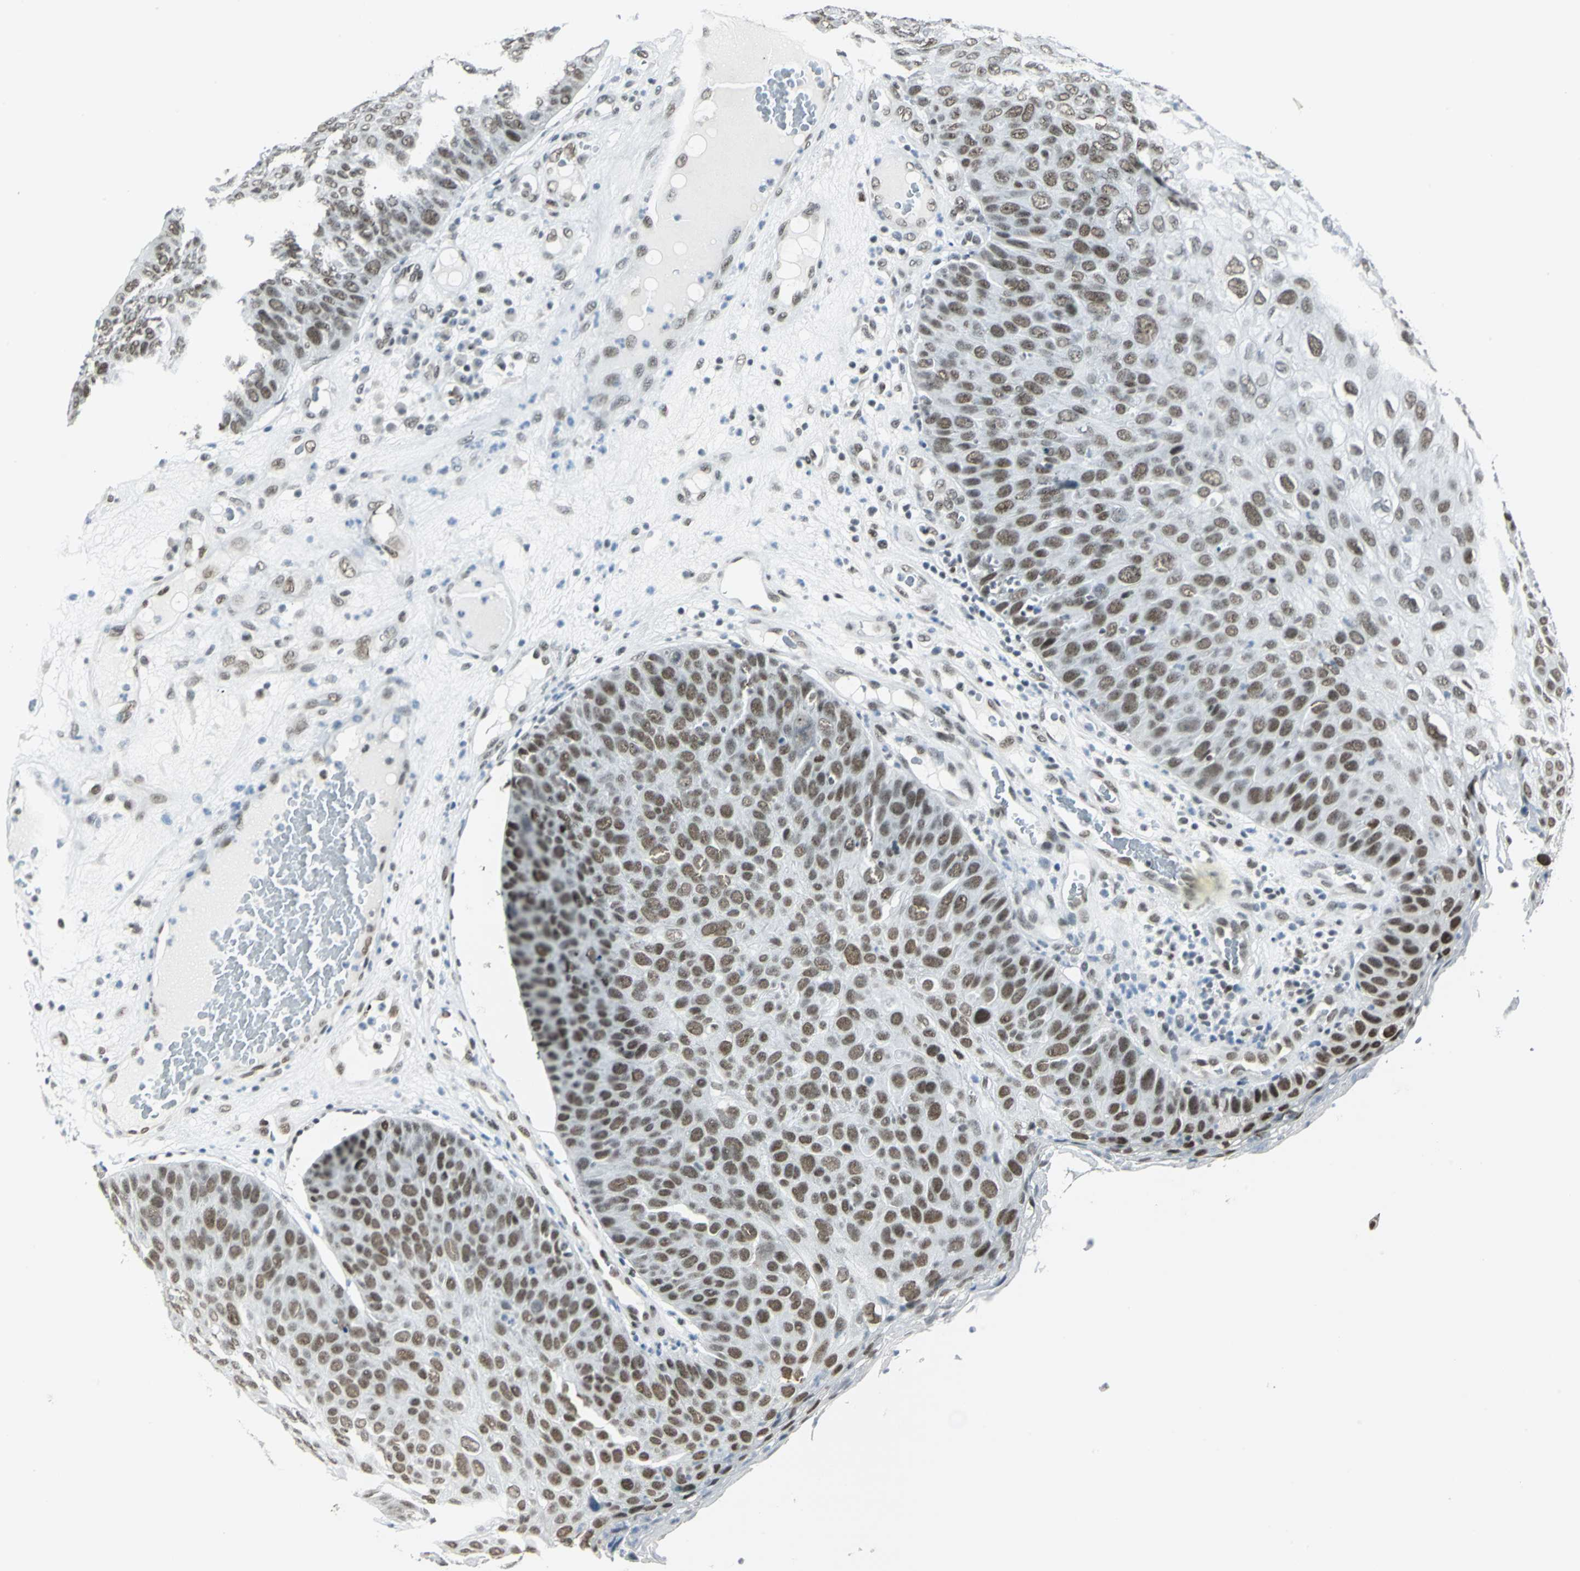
{"staining": {"intensity": "moderate", "quantity": ">75%", "location": "nuclear"}, "tissue": "skin cancer", "cell_type": "Tumor cells", "image_type": "cancer", "snomed": [{"axis": "morphology", "description": "Squamous cell carcinoma, NOS"}, {"axis": "topography", "description": "Skin"}], "caption": "Protein analysis of skin squamous cell carcinoma tissue demonstrates moderate nuclear staining in approximately >75% of tumor cells.", "gene": "ADNP", "patient": {"sex": "male", "age": 87}}